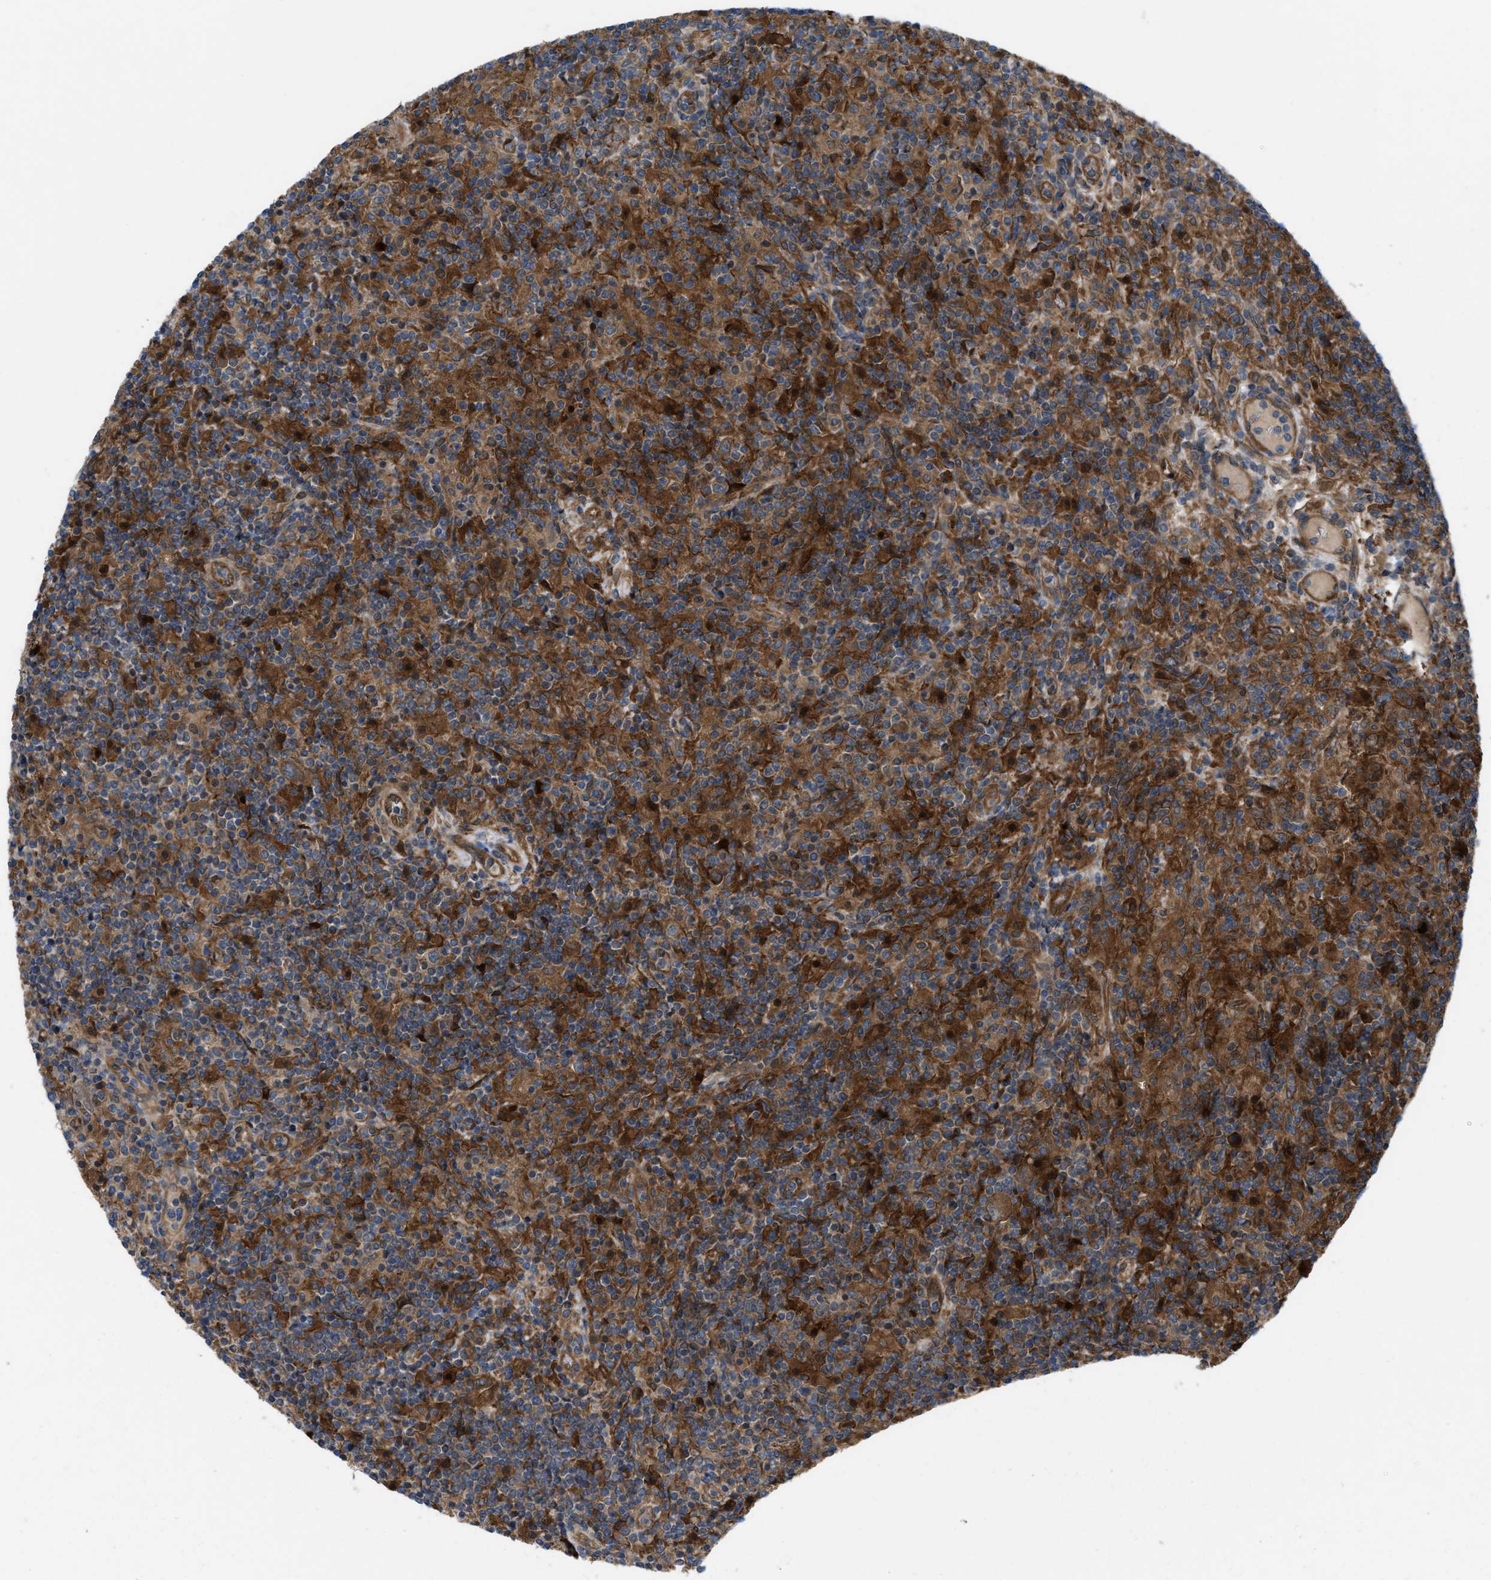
{"staining": {"intensity": "moderate", "quantity": ">75%", "location": "cytoplasmic/membranous"}, "tissue": "lymphoma", "cell_type": "Tumor cells", "image_type": "cancer", "snomed": [{"axis": "morphology", "description": "Hodgkin's disease, NOS"}, {"axis": "topography", "description": "Lymph node"}], "caption": "Immunohistochemical staining of human Hodgkin's disease reveals medium levels of moderate cytoplasmic/membranous protein expression in approximately >75% of tumor cells. Nuclei are stained in blue.", "gene": "BAZ2B", "patient": {"sex": "male", "age": 70}}